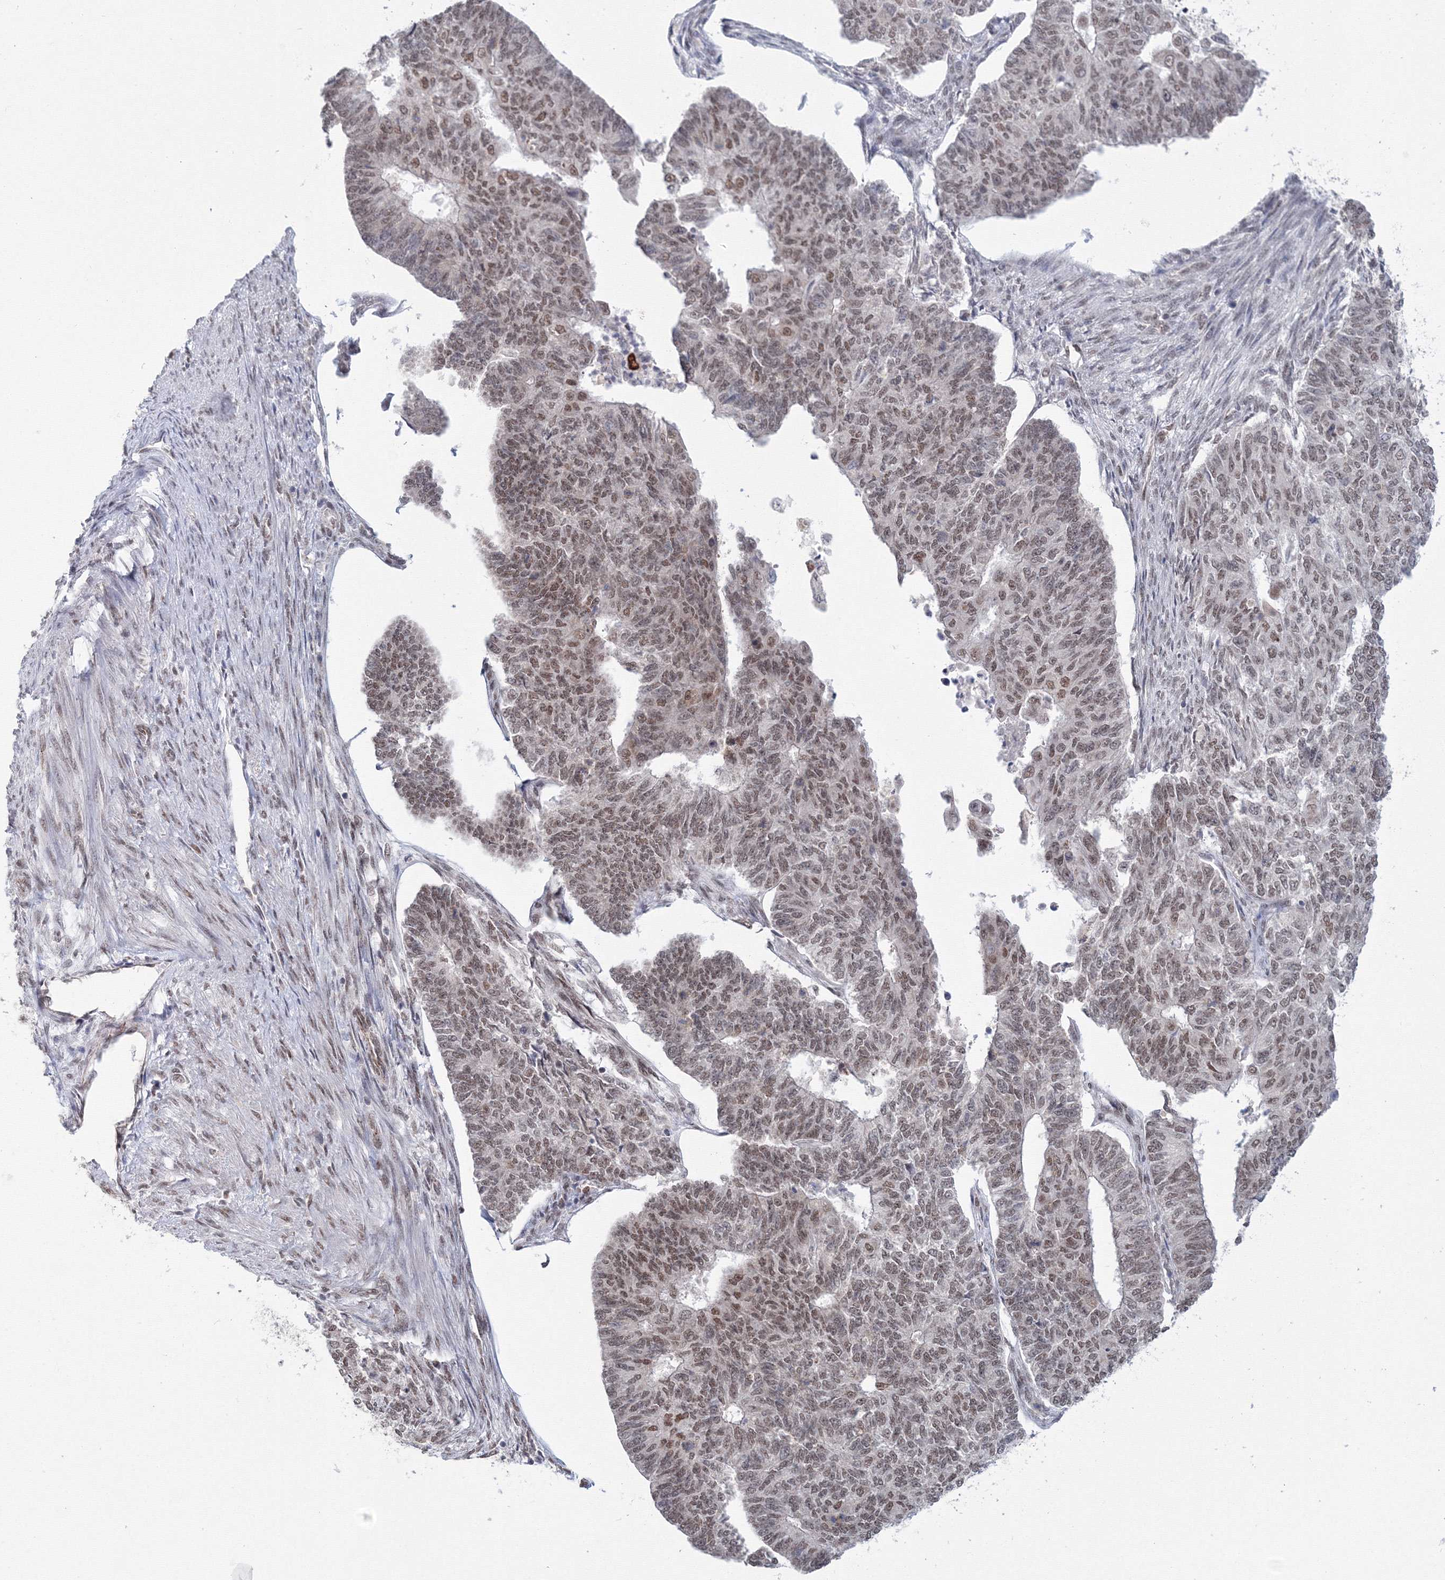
{"staining": {"intensity": "moderate", "quantity": ">75%", "location": "nuclear"}, "tissue": "endometrial cancer", "cell_type": "Tumor cells", "image_type": "cancer", "snomed": [{"axis": "morphology", "description": "Adenocarcinoma, NOS"}, {"axis": "topography", "description": "Endometrium"}], "caption": "Immunohistochemical staining of adenocarcinoma (endometrial) shows medium levels of moderate nuclear protein expression in about >75% of tumor cells.", "gene": "SF3B6", "patient": {"sex": "female", "age": 32}}